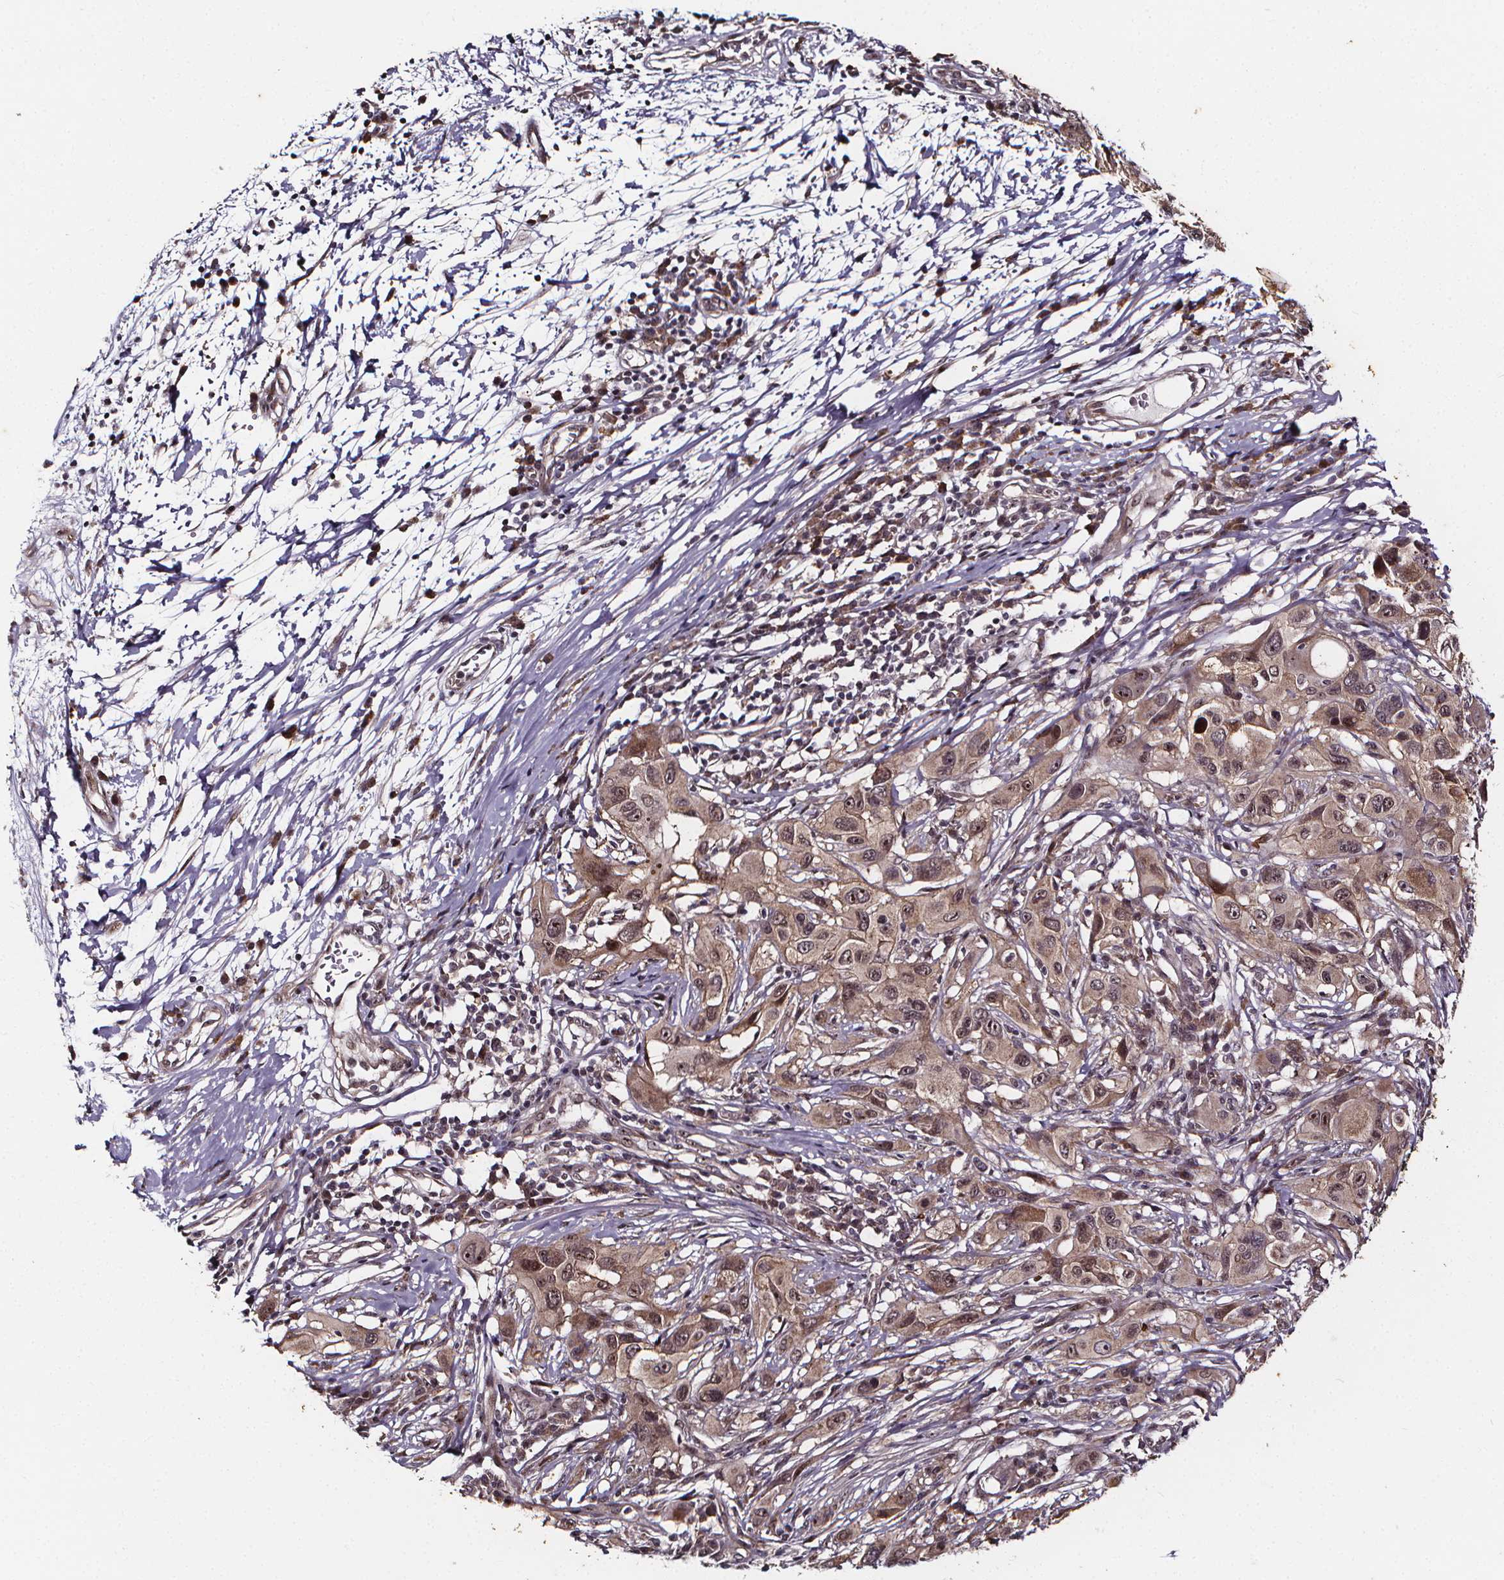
{"staining": {"intensity": "weak", "quantity": "25%-75%", "location": "cytoplasmic/membranous,nuclear"}, "tissue": "melanoma", "cell_type": "Tumor cells", "image_type": "cancer", "snomed": [{"axis": "morphology", "description": "Malignant melanoma, NOS"}, {"axis": "topography", "description": "Skin"}], "caption": "Immunohistochemical staining of human malignant melanoma displays low levels of weak cytoplasmic/membranous and nuclear protein expression in approximately 25%-75% of tumor cells. The staining was performed using DAB (3,3'-diaminobenzidine) to visualize the protein expression in brown, while the nuclei were stained in blue with hematoxylin (Magnification: 20x).", "gene": "DDIT3", "patient": {"sex": "male", "age": 53}}